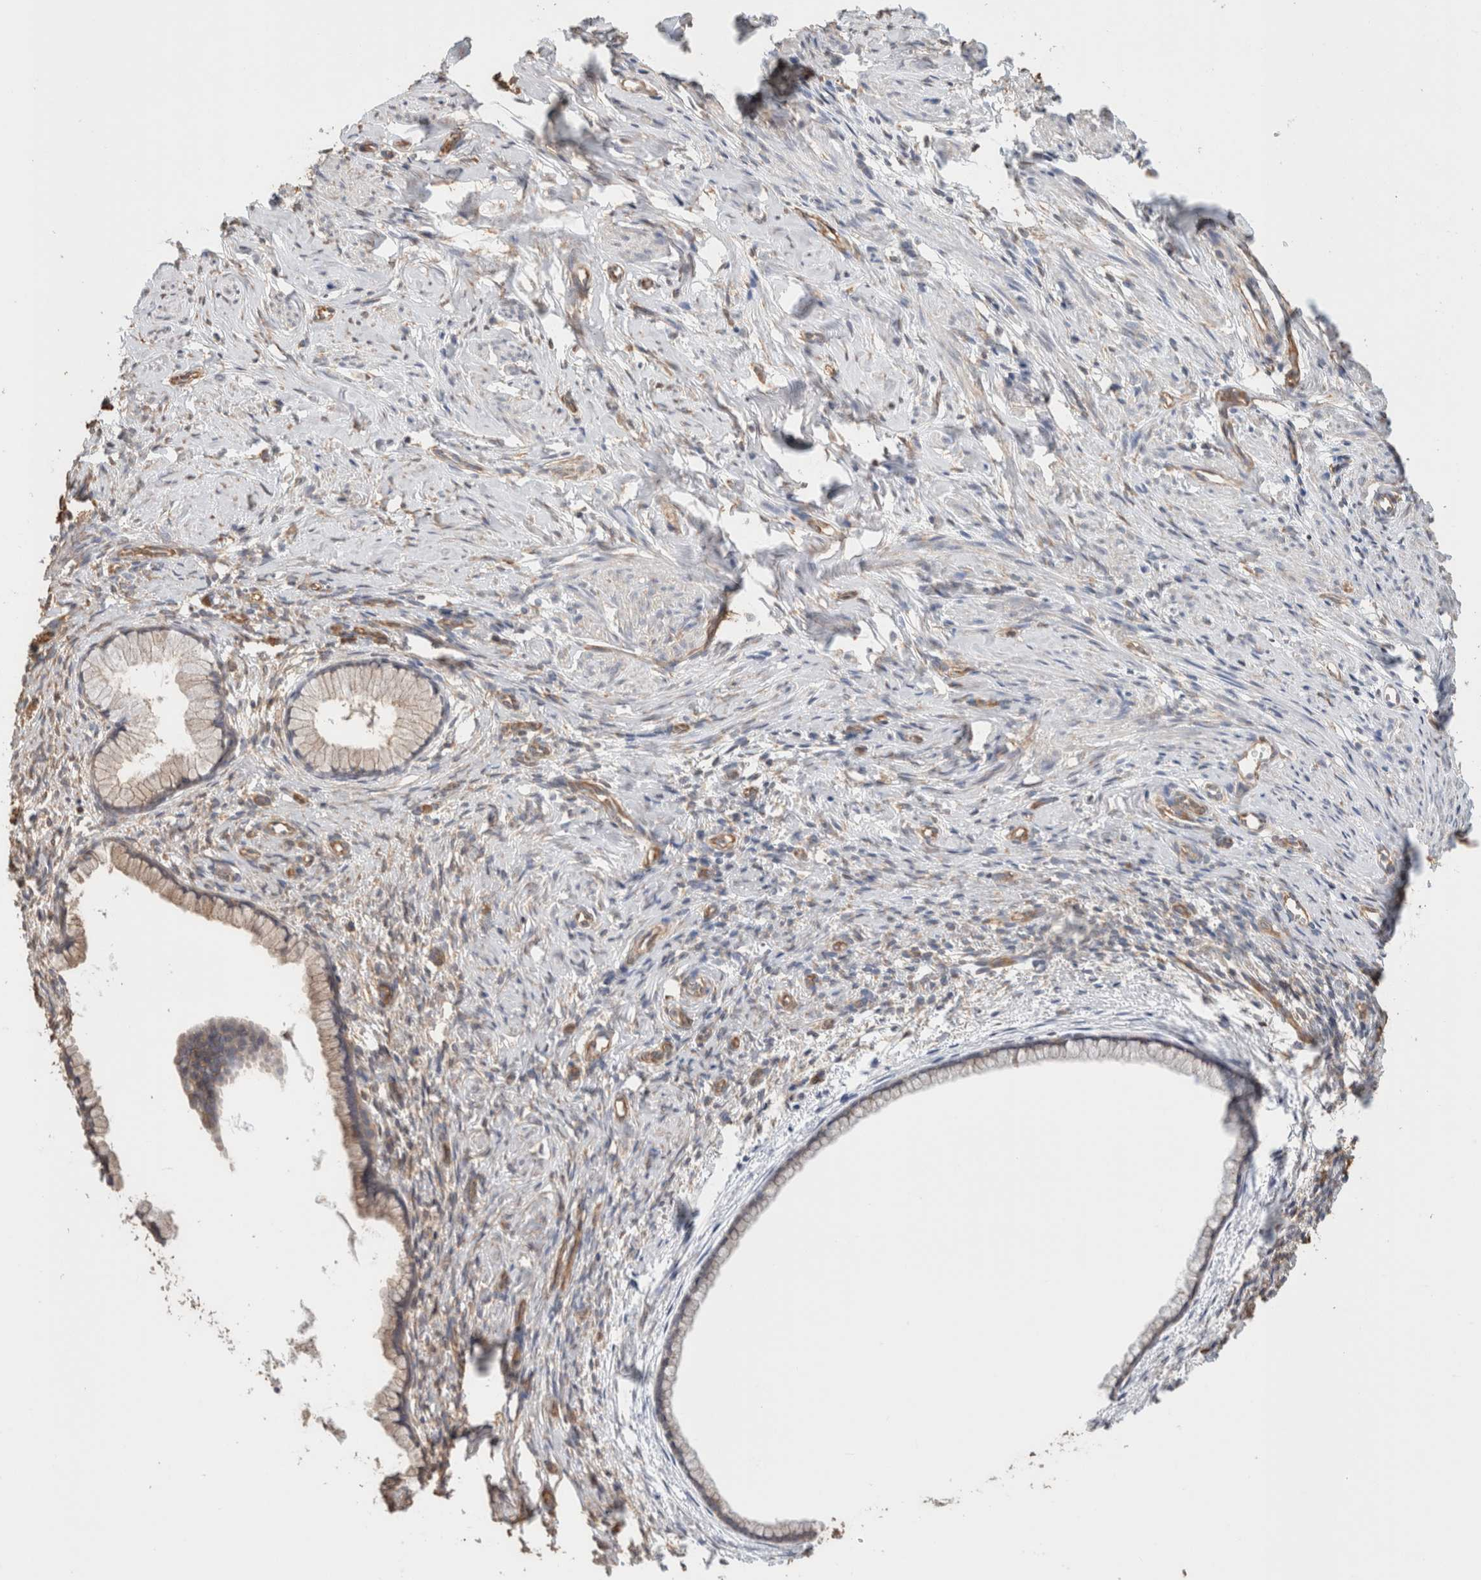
{"staining": {"intensity": "moderate", "quantity": "<25%", "location": "cytoplasmic/membranous"}, "tissue": "cervix", "cell_type": "Glandular cells", "image_type": "normal", "snomed": [{"axis": "morphology", "description": "Normal tissue, NOS"}, {"axis": "topography", "description": "Cervix"}], "caption": "Cervix stained with DAB immunohistochemistry demonstrates low levels of moderate cytoplasmic/membranous positivity in about <25% of glandular cells.", "gene": "CFAP418", "patient": {"sex": "female", "age": 75}}